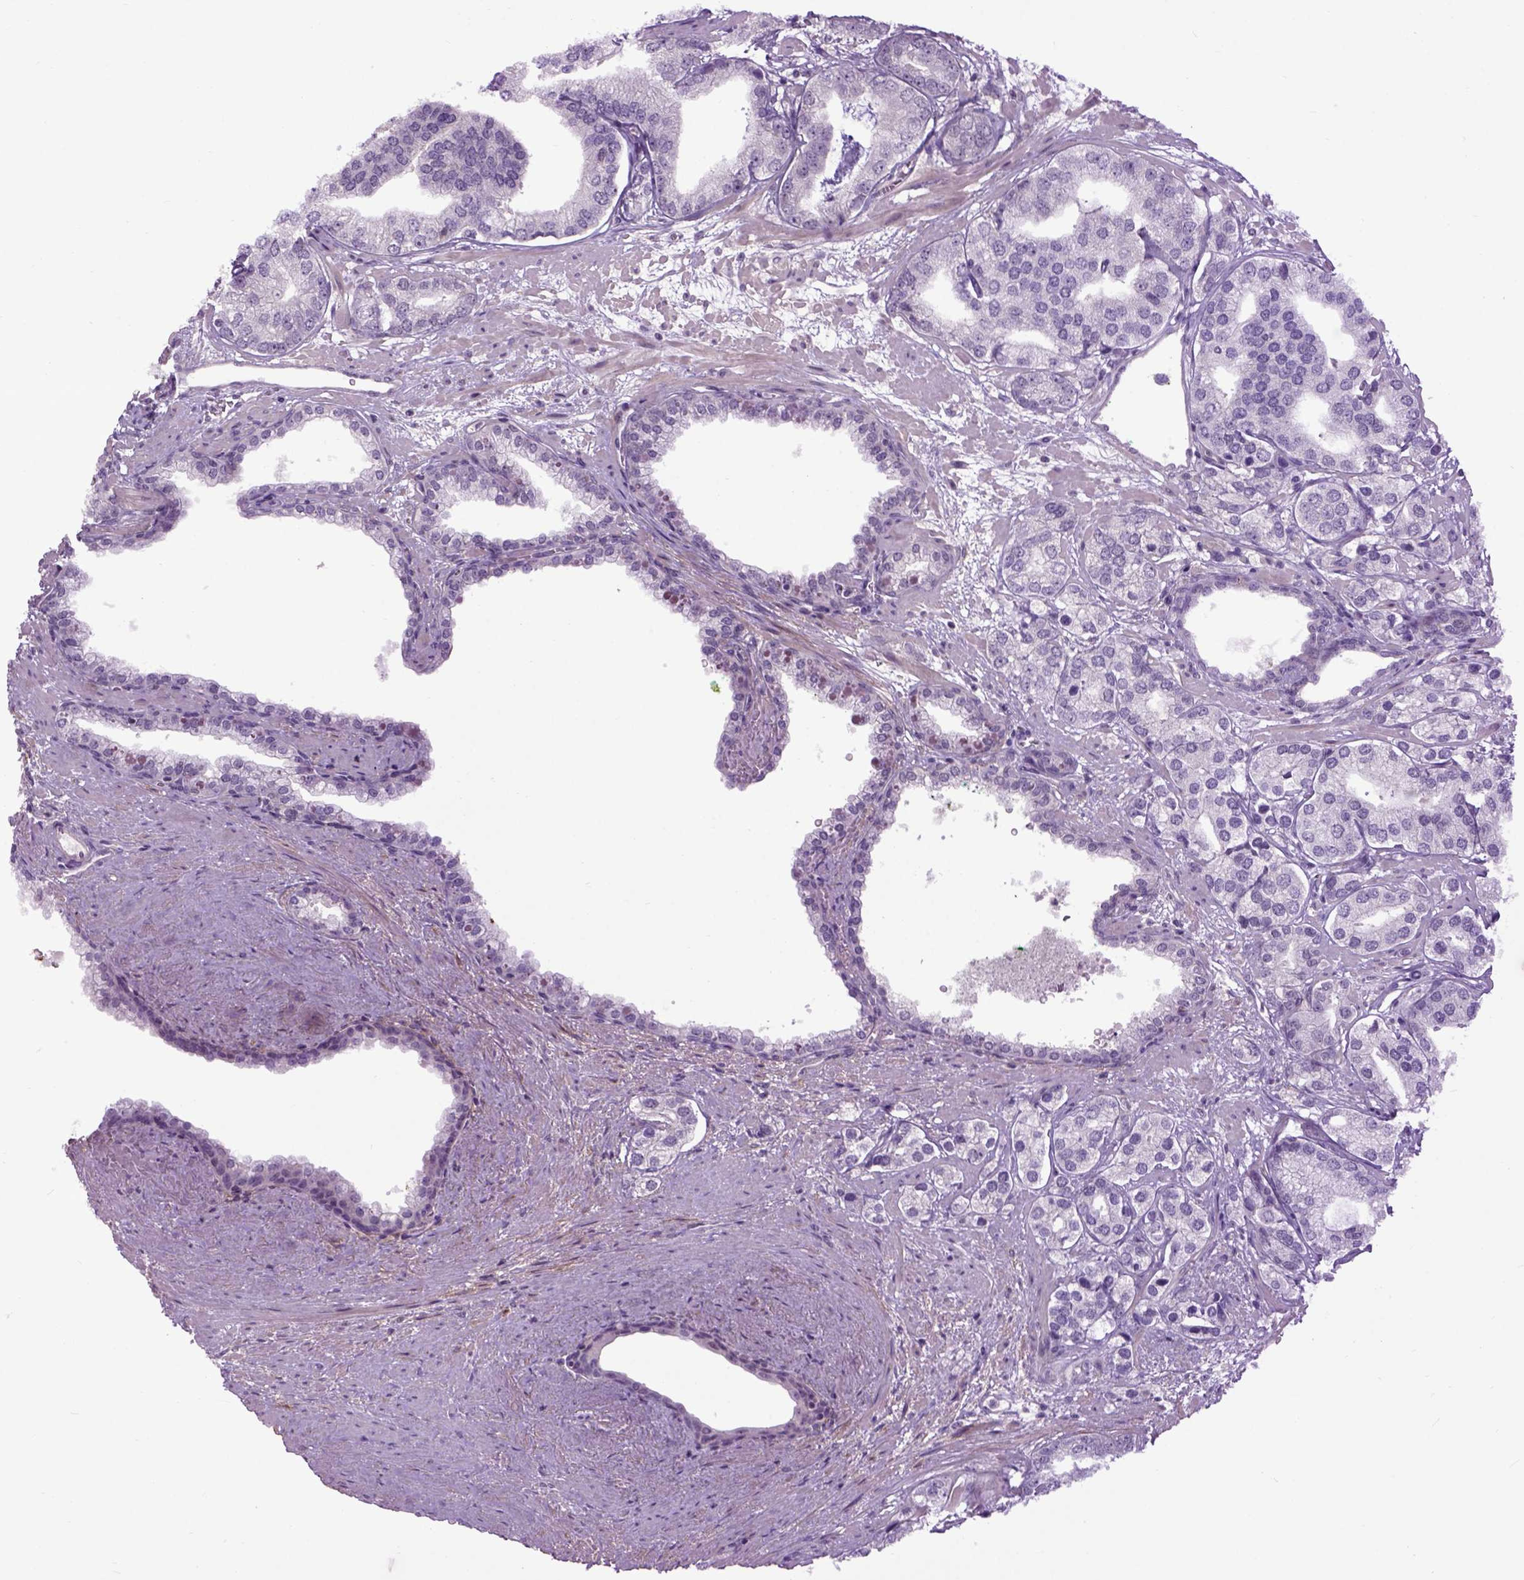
{"staining": {"intensity": "negative", "quantity": "none", "location": "none"}, "tissue": "prostate cancer", "cell_type": "Tumor cells", "image_type": "cancer", "snomed": [{"axis": "morphology", "description": "Adenocarcinoma, High grade"}, {"axis": "topography", "description": "Prostate"}], "caption": "An immunohistochemistry (IHC) histopathology image of high-grade adenocarcinoma (prostate) is shown. There is no staining in tumor cells of high-grade adenocarcinoma (prostate).", "gene": "EMILIN3", "patient": {"sex": "male", "age": 58}}